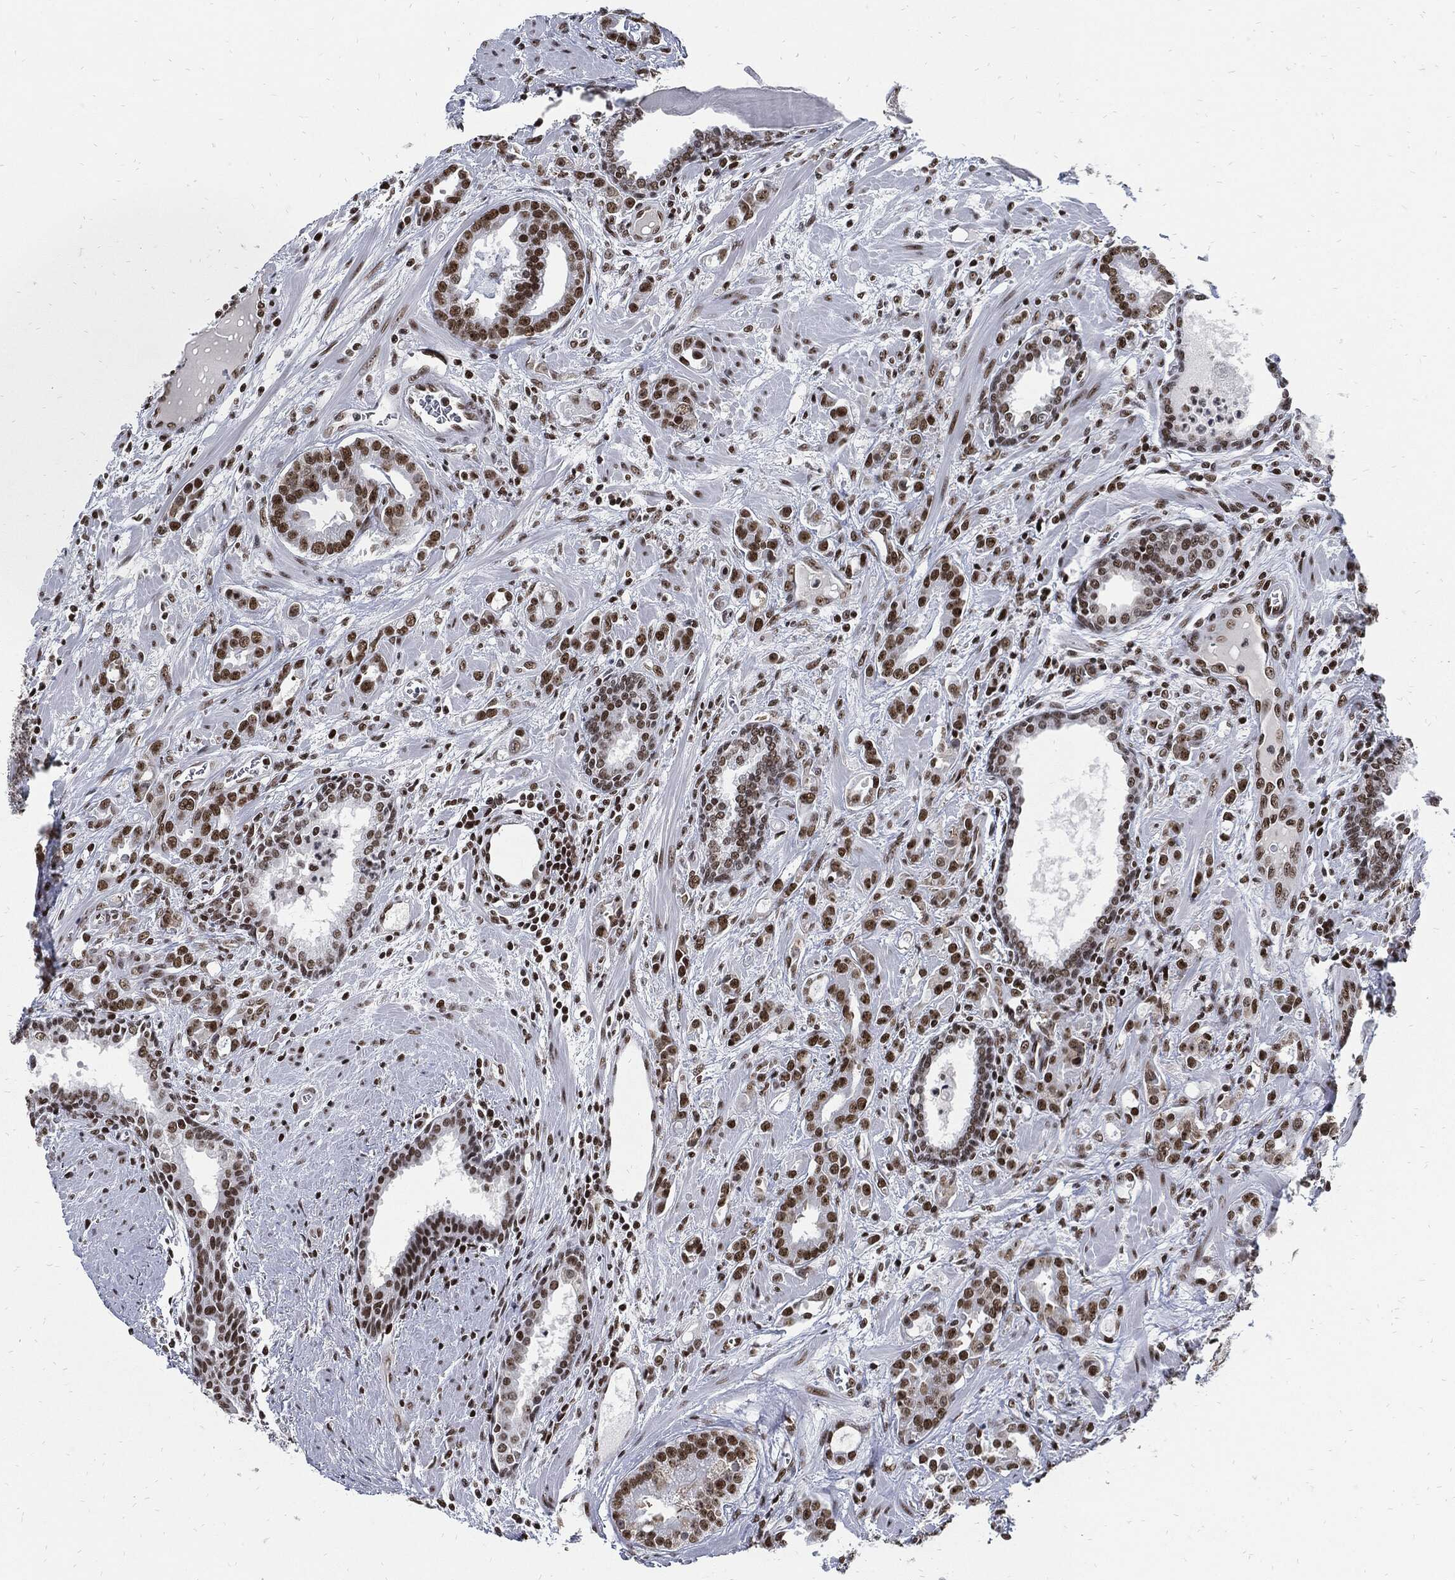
{"staining": {"intensity": "moderate", "quantity": "25%-75%", "location": "nuclear"}, "tissue": "prostate cancer", "cell_type": "Tumor cells", "image_type": "cancer", "snomed": [{"axis": "morphology", "description": "Adenocarcinoma, NOS"}, {"axis": "topography", "description": "Prostate"}], "caption": "Moderate nuclear protein positivity is seen in about 25%-75% of tumor cells in prostate adenocarcinoma.", "gene": "TERF2", "patient": {"sex": "male", "age": 57}}